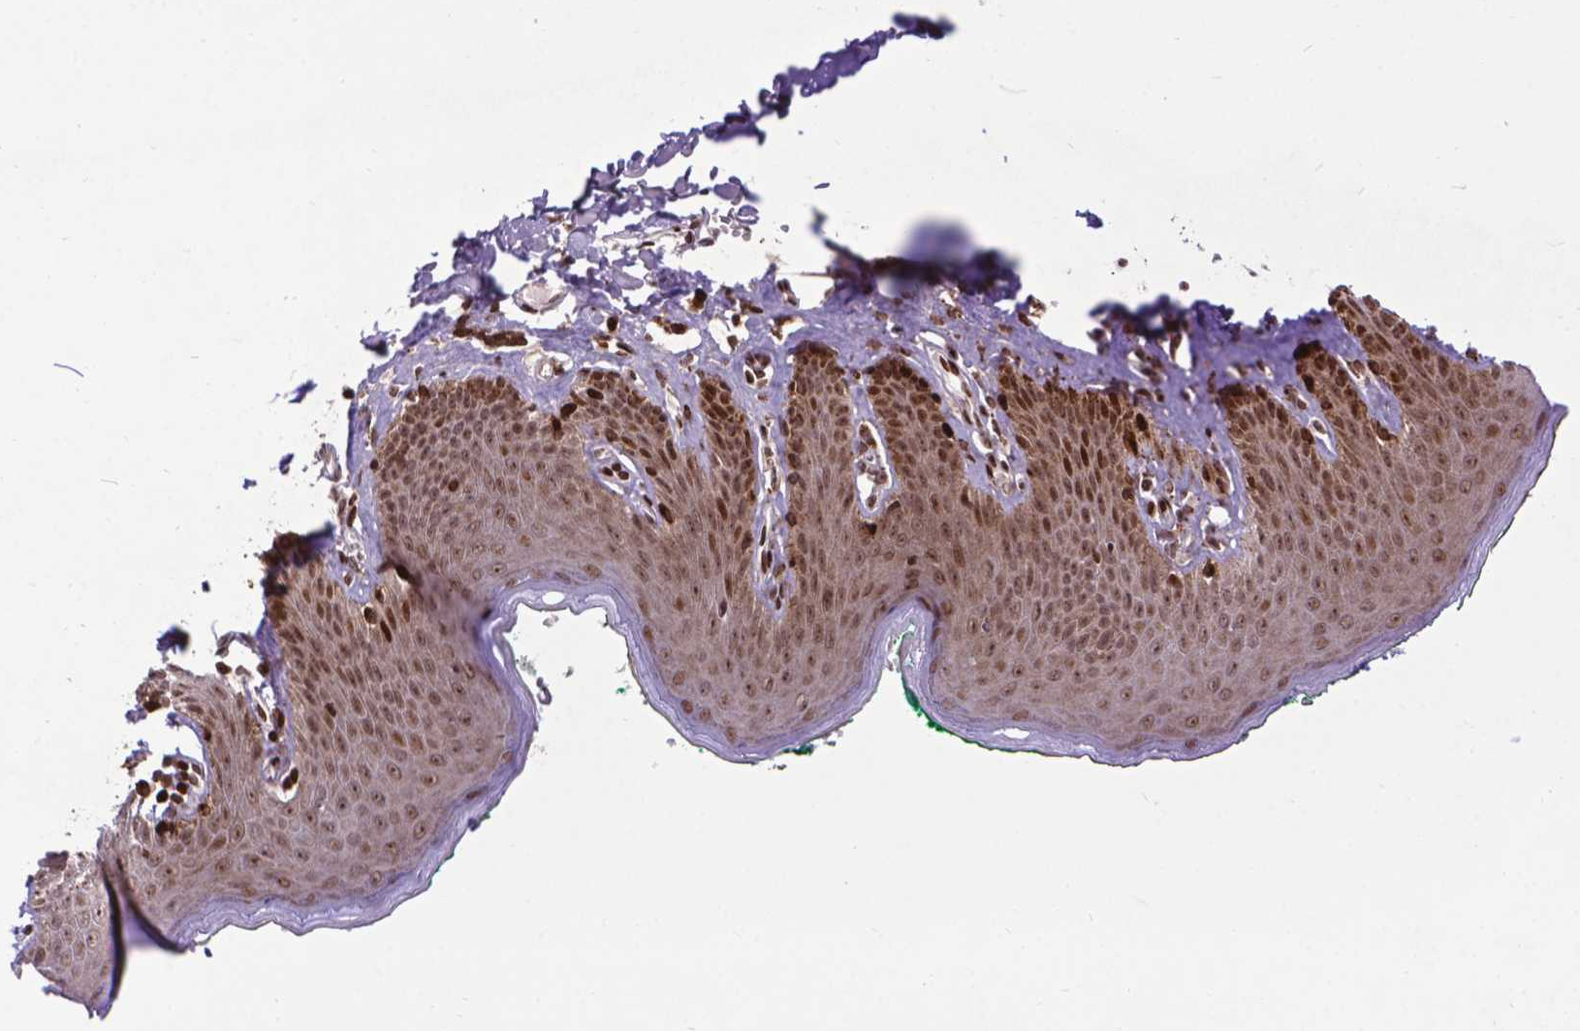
{"staining": {"intensity": "moderate", "quantity": ">75%", "location": "nuclear"}, "tissue": "skin", "cell_type": "Epidermal cells", "image_type": "normal", "snomed": [{"axis": "morphology", "description": "Normal tissue, NOS"}, {"axis": "topography", "description": "Vulva"}, {"axis": "topography", "description": "Peripheral nerve tissue"}], "caption": "Immunohistochemical staining of benign human skin shows medium levels of moderate nuclear expression in approximately >75% of epidermal cells. (IHC, brightfield microscopy, high magnification).", "gene": "AMER1", "patient": {"sex": "female", "age": 66}}